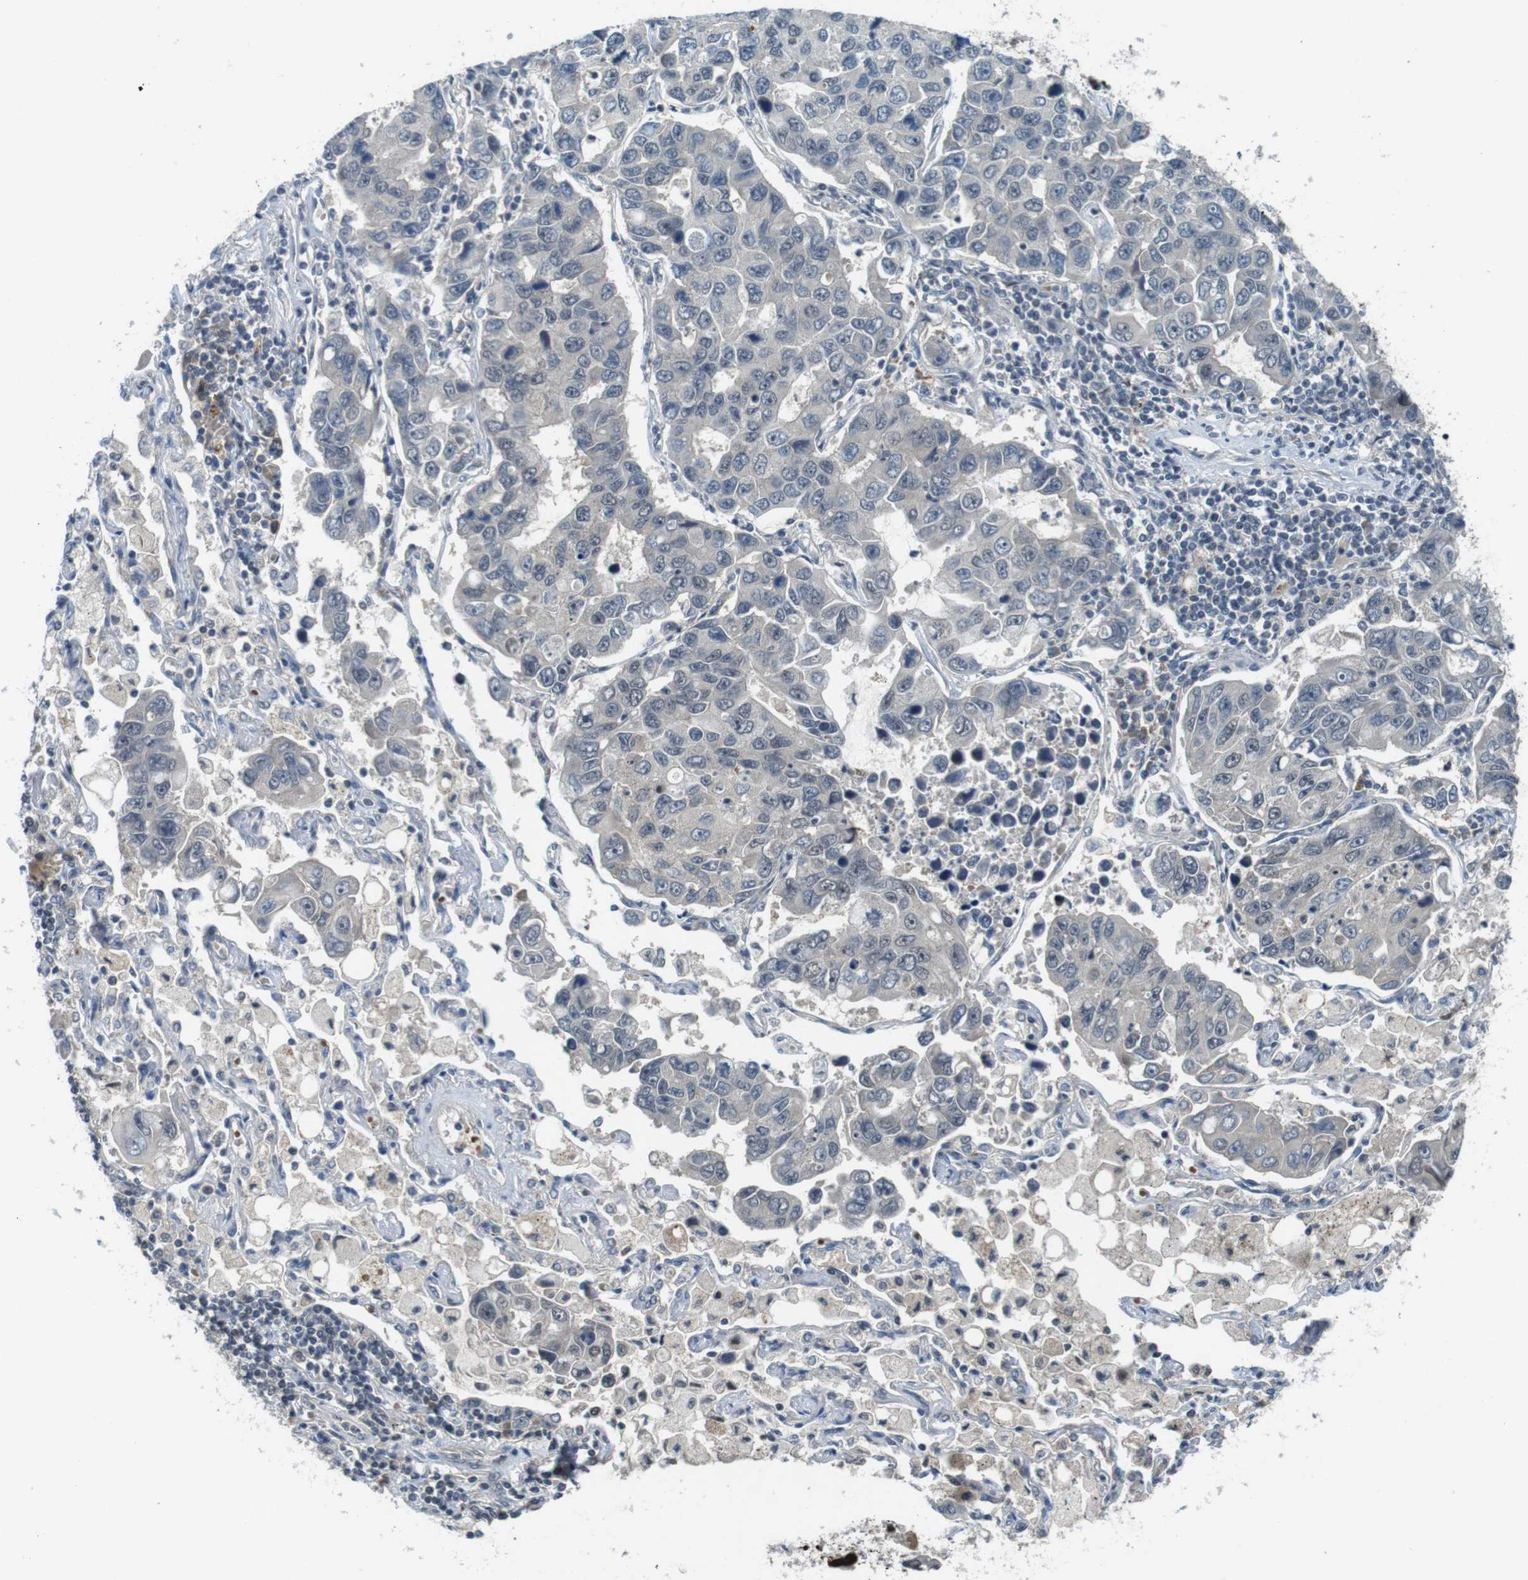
{"staining": {"intensity": "weak", "quantity": "<25%", "location": "nuclear"}, "tissue": "lung cancer", "cell_type": "Tumor cells", "image_type": "cancer", "snomed": [{"axis": "morphology", "description": "Adenocarcinoma, NOS"}, {"axis": "topography", "description": "Lung"}], "caption": "Protein analysis of adenocarcinoma (lung) shows no significant staining in tumor cells. (Stains: DAB immunohistochemistry (IHC) with hematoxylin counter stain, Microscopy: brightfield microscopy at high magnification).", "gene": "MAPKAPK5", "patient": {"sex": "male", "age": 64}}